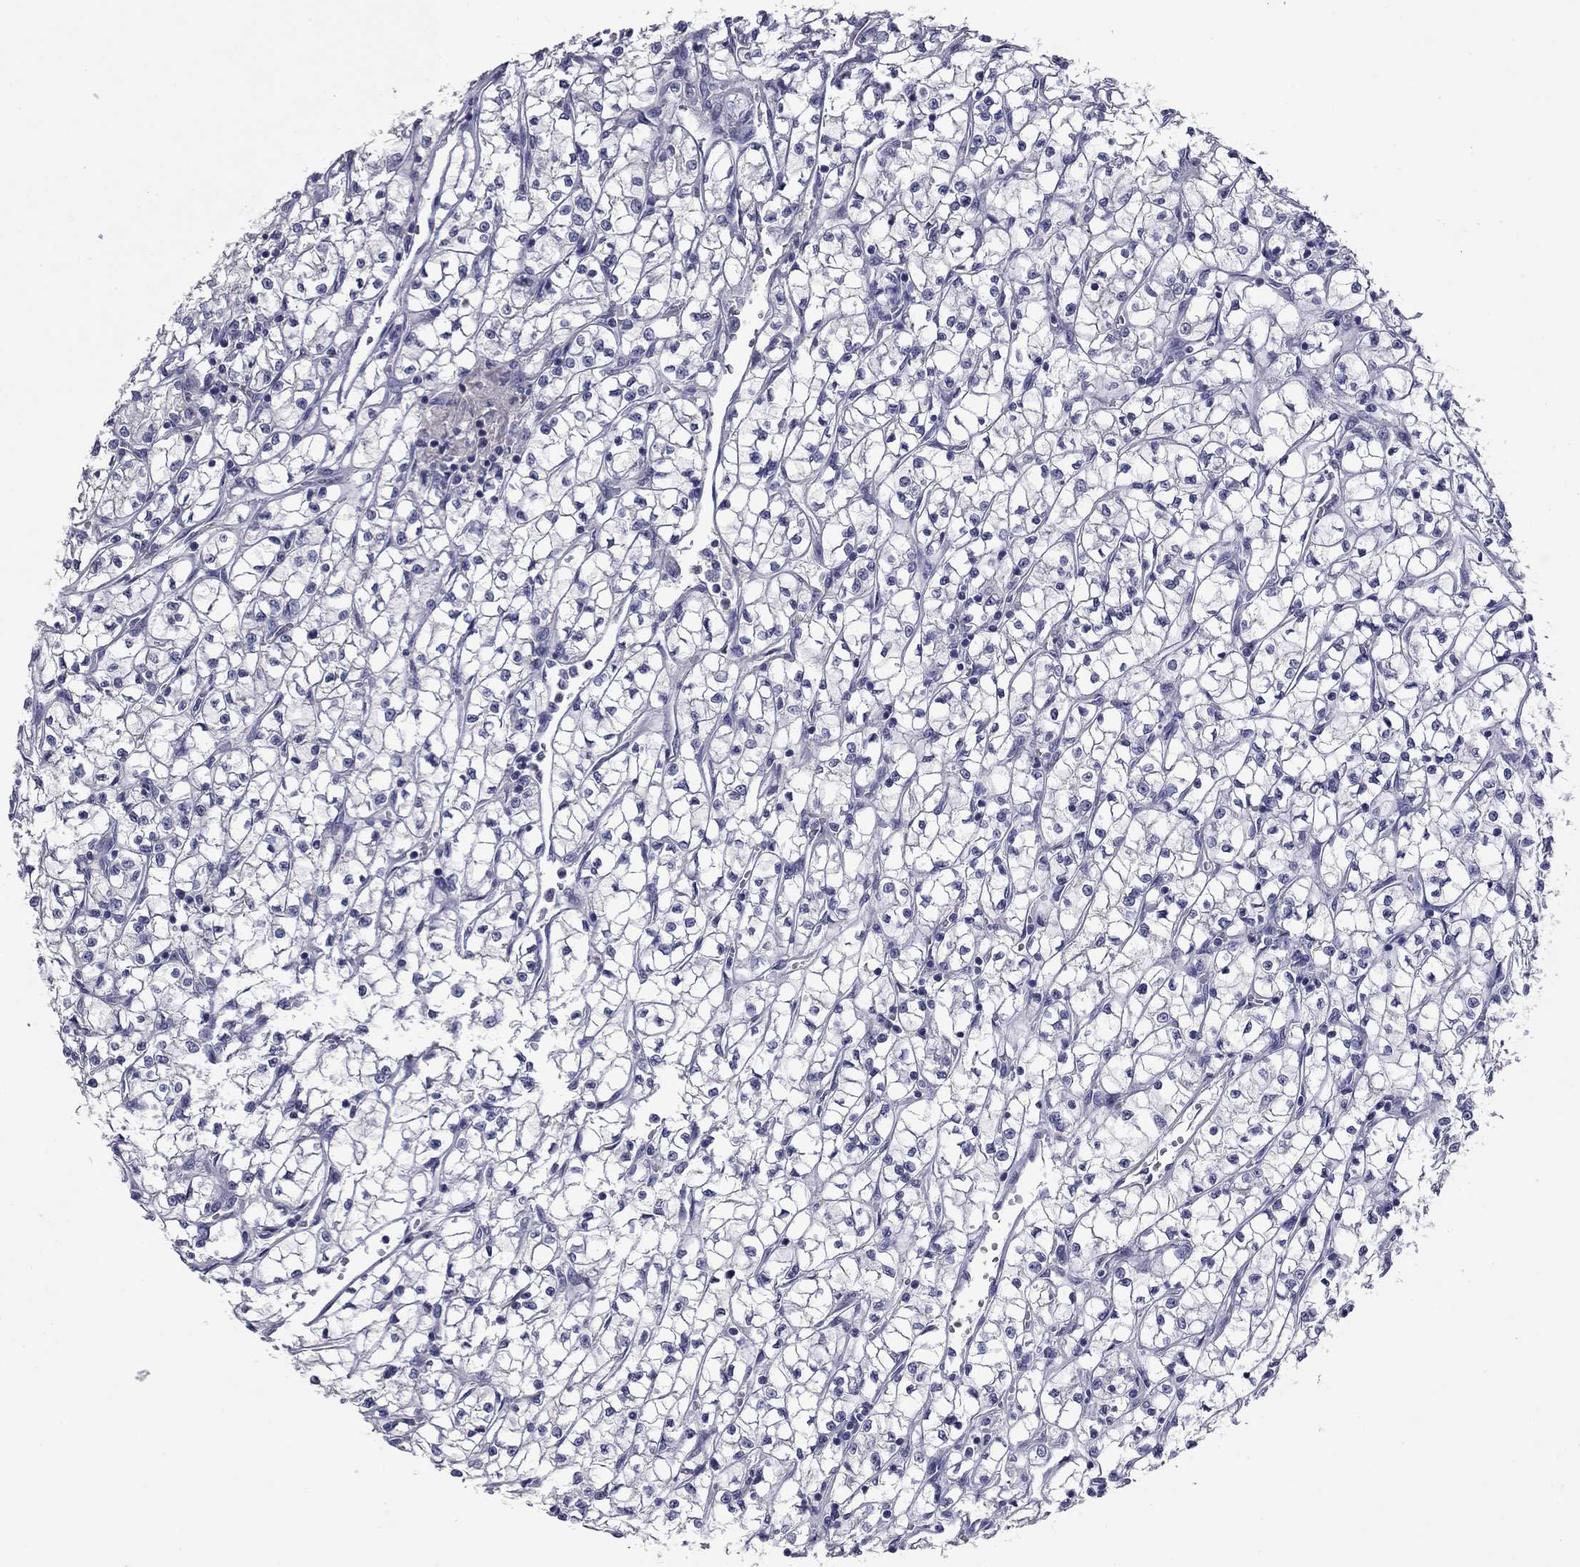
{"staining": {"intensity": "negative", "quantity": "none", "location": "none"}, "tissue": "renal cancer", "cell_type": "Tumor cells", "image_type": "cancer", "snomed": [{"axis": "morphology", "description": "Adenocarcinoma, NOS"}, {"axis": "topography", "description": "Kidney"}], "caption": "An IHC histopathology image of adenocarcinoma (renal) is shown. There is no staining in tumor cells of adenocarcinoma (renal).", "gene": "CFAP119", "patient": {"sex": "female", "age": 64}}